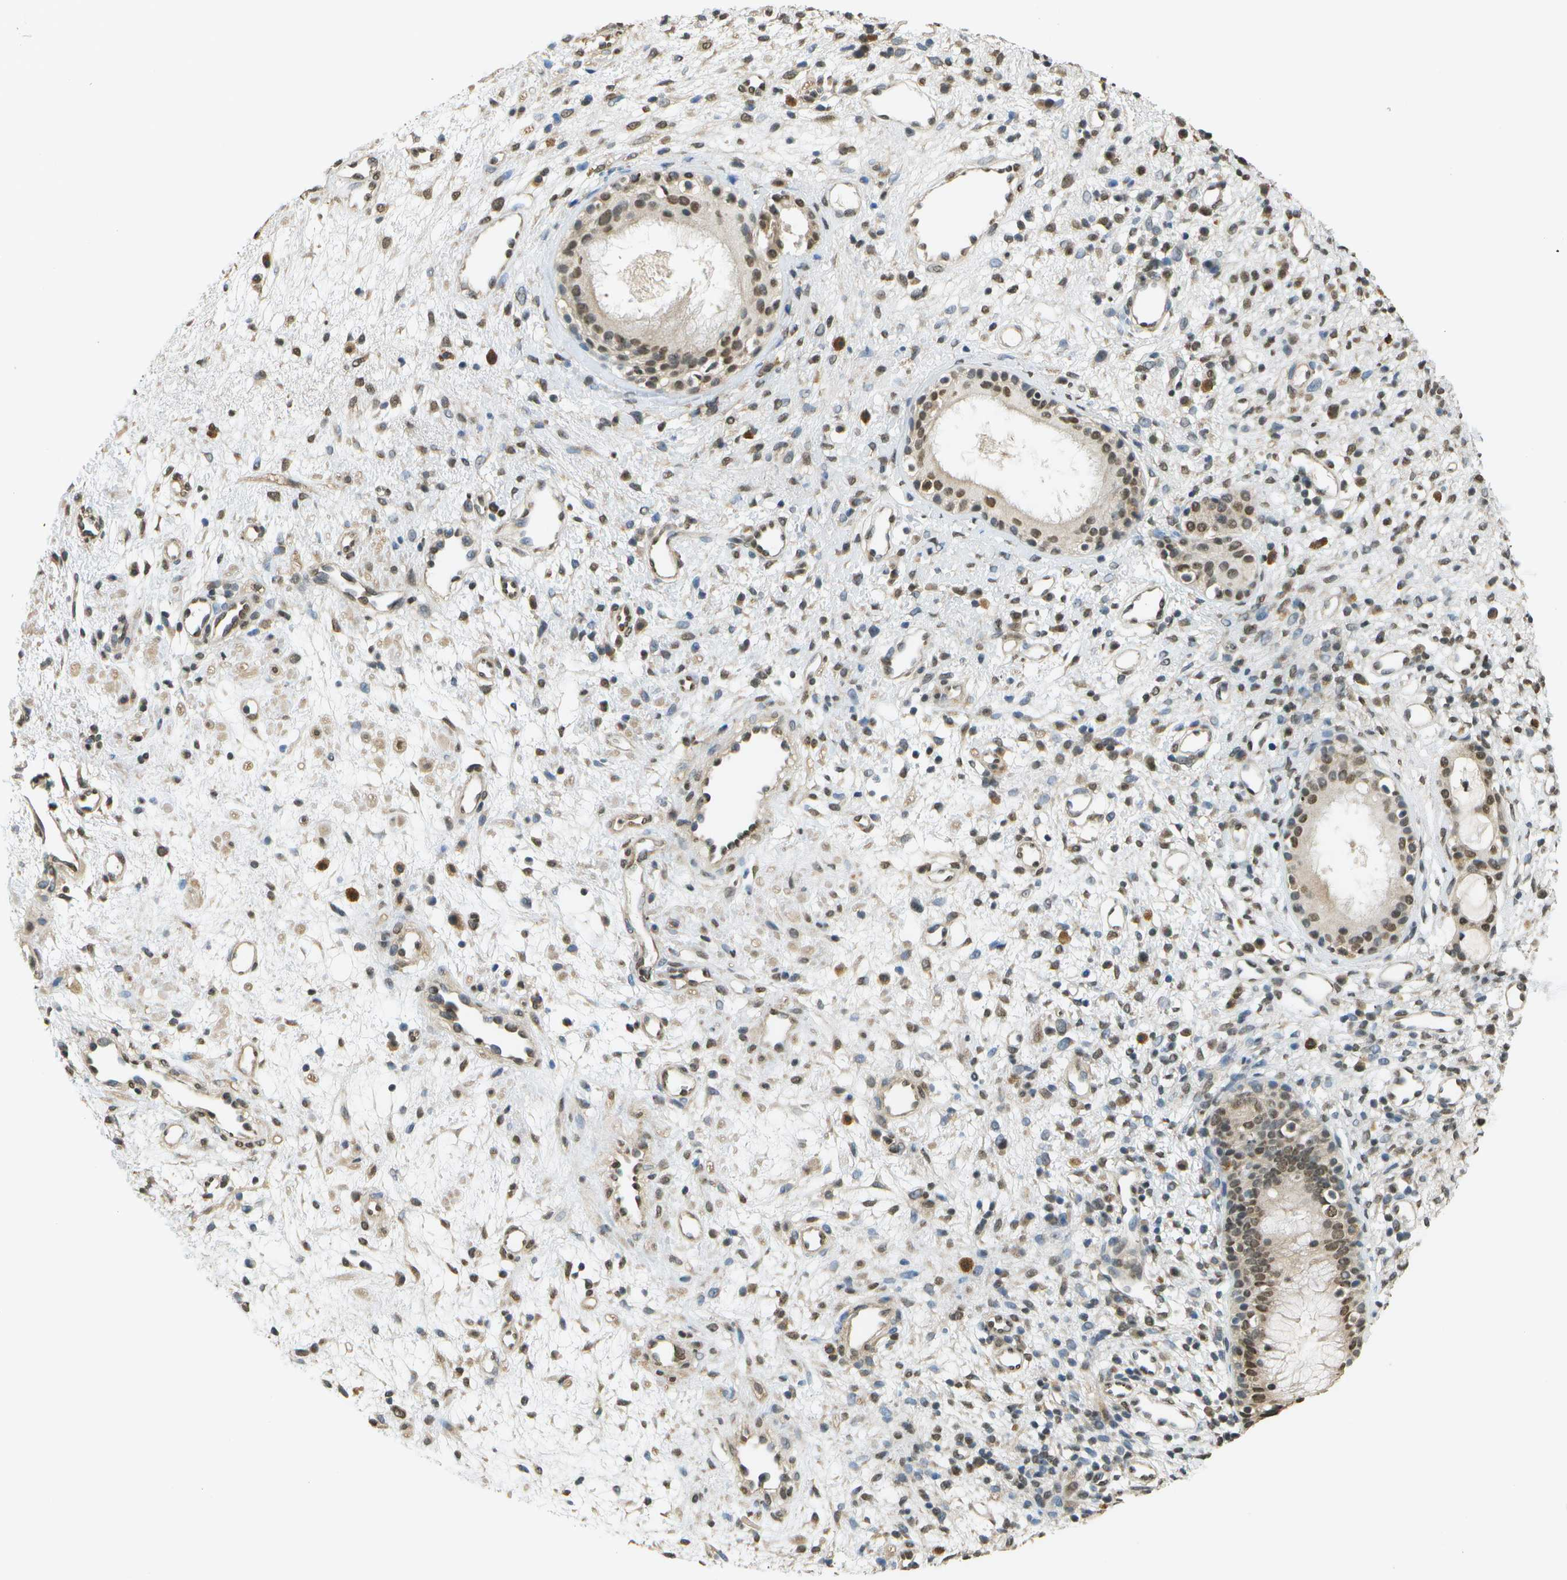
{"staining": {"intensity": "moderate", "quantity": ">75%", "location": "nuclear"}, "tissue": "nasopharynx", "cell_type": "Respiratory epithelial cells", "image_type": "normal", "snomed": [{"axis": "morphology", "description": "Normal tissue, NOS"}, {"axis": "topography", "description": "Nasopharynx"}], "caption": "Immunohistochemistry photomicrograph of benign nasopharynx: human nasopharynx stained using IHC exhibits medium levels of moderate protein expression localized specifically in the nuclear of respiratory epithelial cells, appearing as a nuclear brown color.", "gene": "ABL2", "patient": {"sex": "male", "age": 22}}